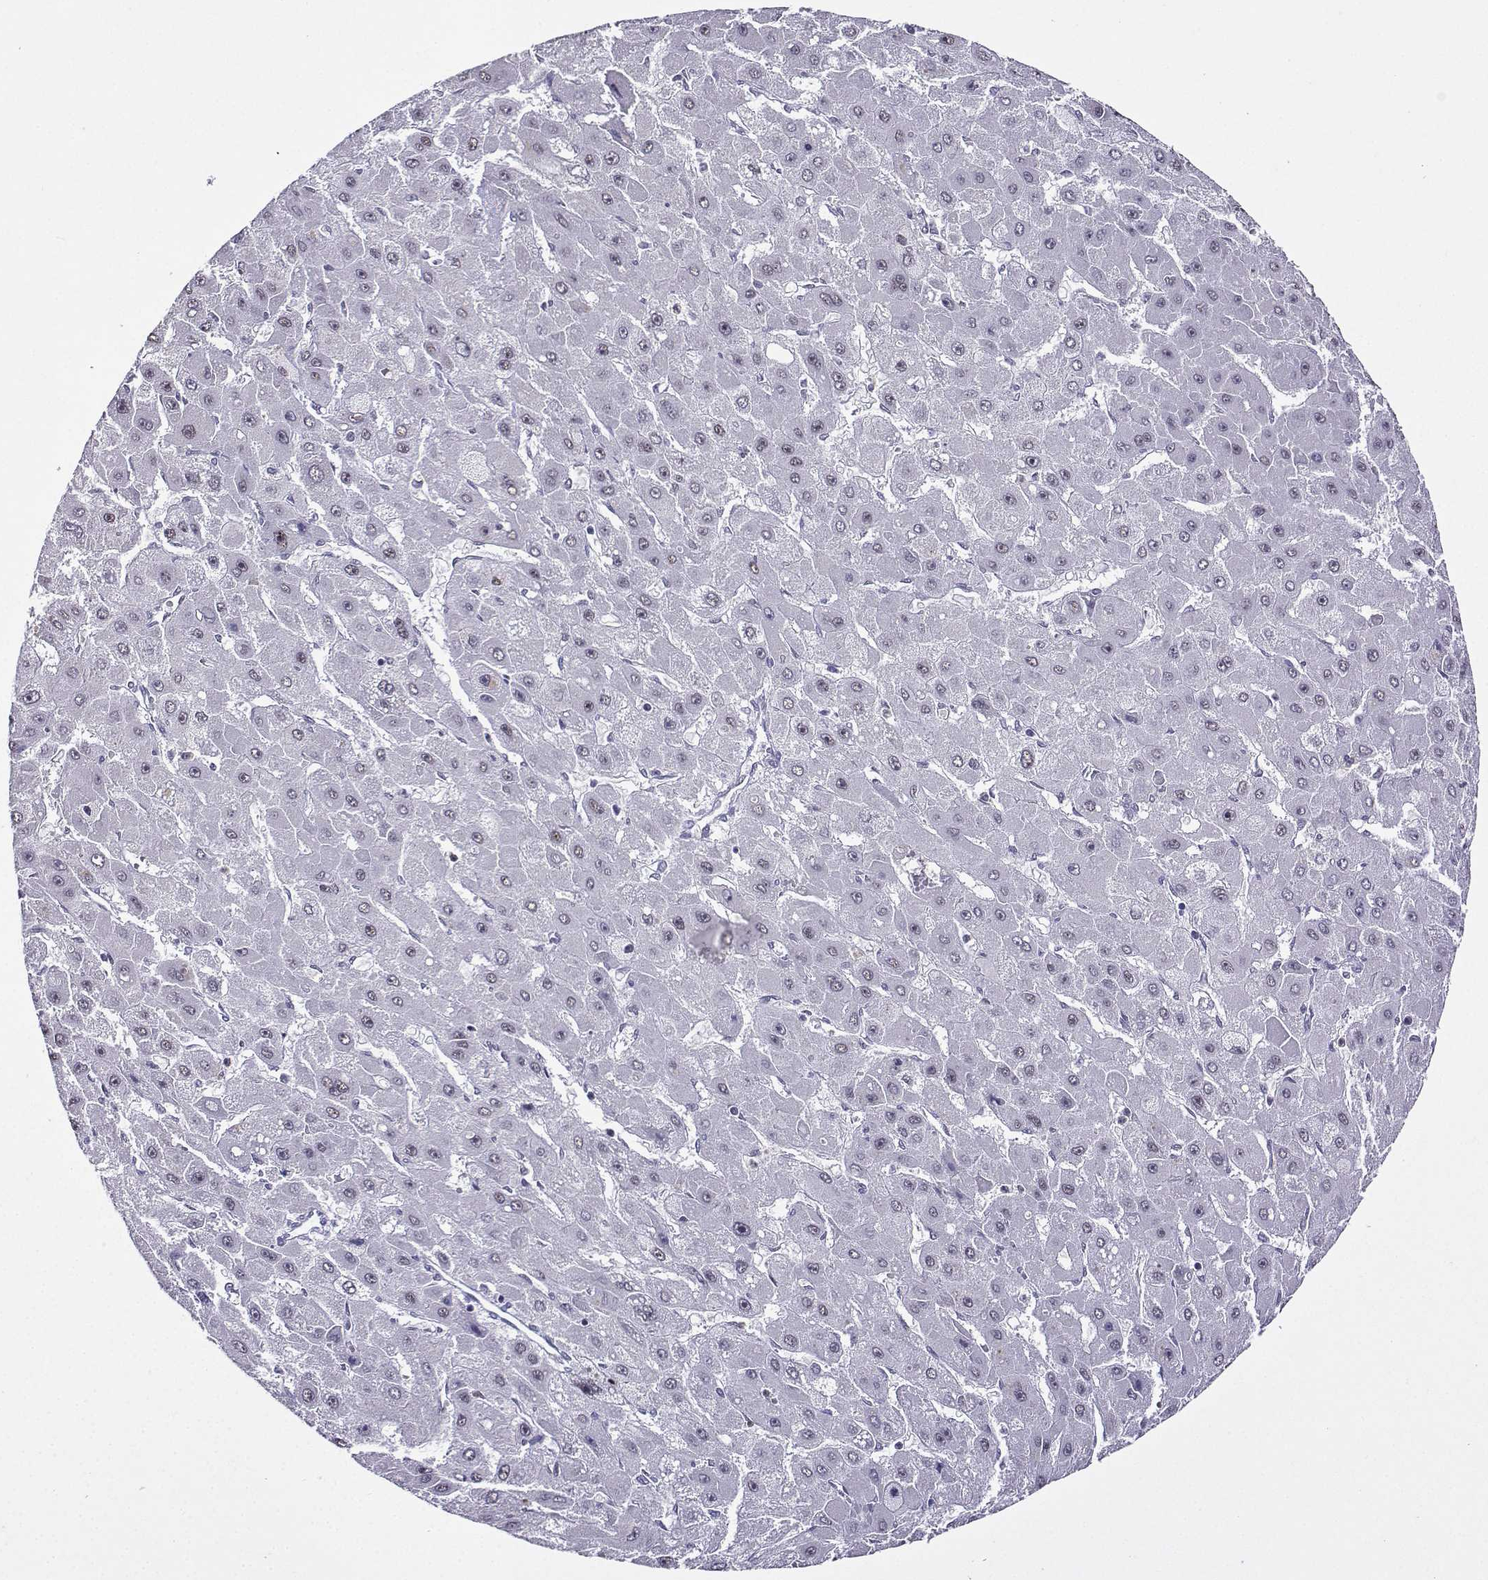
{"staining": {"intensity": "negative", "quantity": "none", "location": "none"}, "tissue": "liver cancer", "cell_type": "Tumor cells", "image_type": "cancer", "snomed": [{"axis": "morphology", "description": "Carcinoma, Hepatocellular, NOS"}, {"axis": "topography", "description": "Liver"}], "caption": "Immunohistochemical staining of human liver hepatocellular carcinoma exhibits no significant staining in tumor cells.", "gene": "LRFN2", "patient": {"sex": "female", "age": 25}}